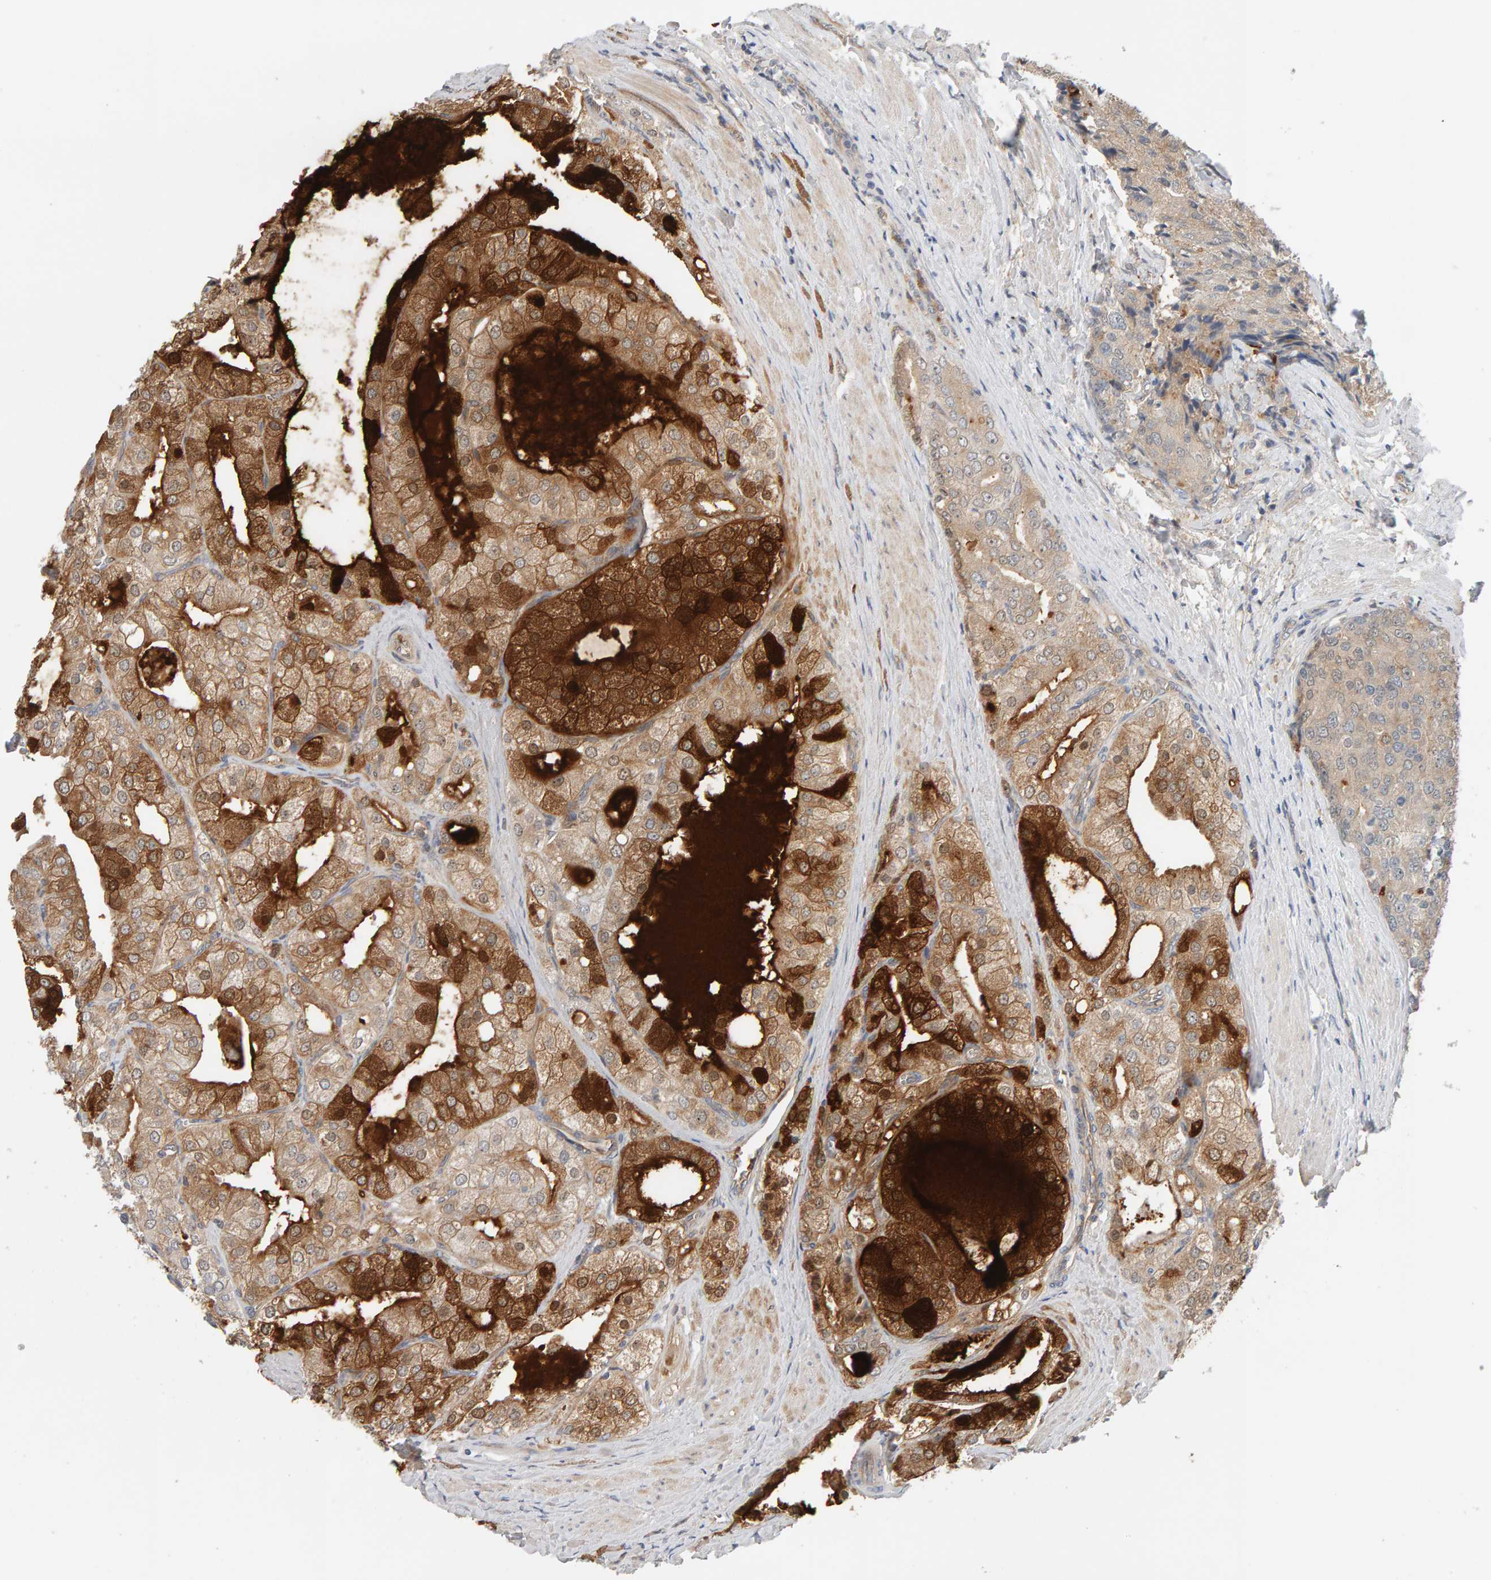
{"staining": {"intensity": "strong", "quantity": "25%-75%", "location": "cytoplasmic/membranous,nuclear"}, "tissue": "prostate cancer", "cell_type": "Tumor cells", "image_type": "cancer", "snomed": [{"axis": "morphology", "description": "Adenocarcinoma, High grade"}, {"axis": "topography", "description": "Prostate"}], "caption": "Prostate cancer (high-grade adenocarcinoma) stained with DAB (3,3'-diaminobenzidine) immunohistochemistry (IHC) shows high levels of strong cytoplasmic/membranous and nuclear expression in approximately 25%-75% of tumor cells.", "gene": "PPP1R16A", "patient": {"sex": "male", "age": 50}}